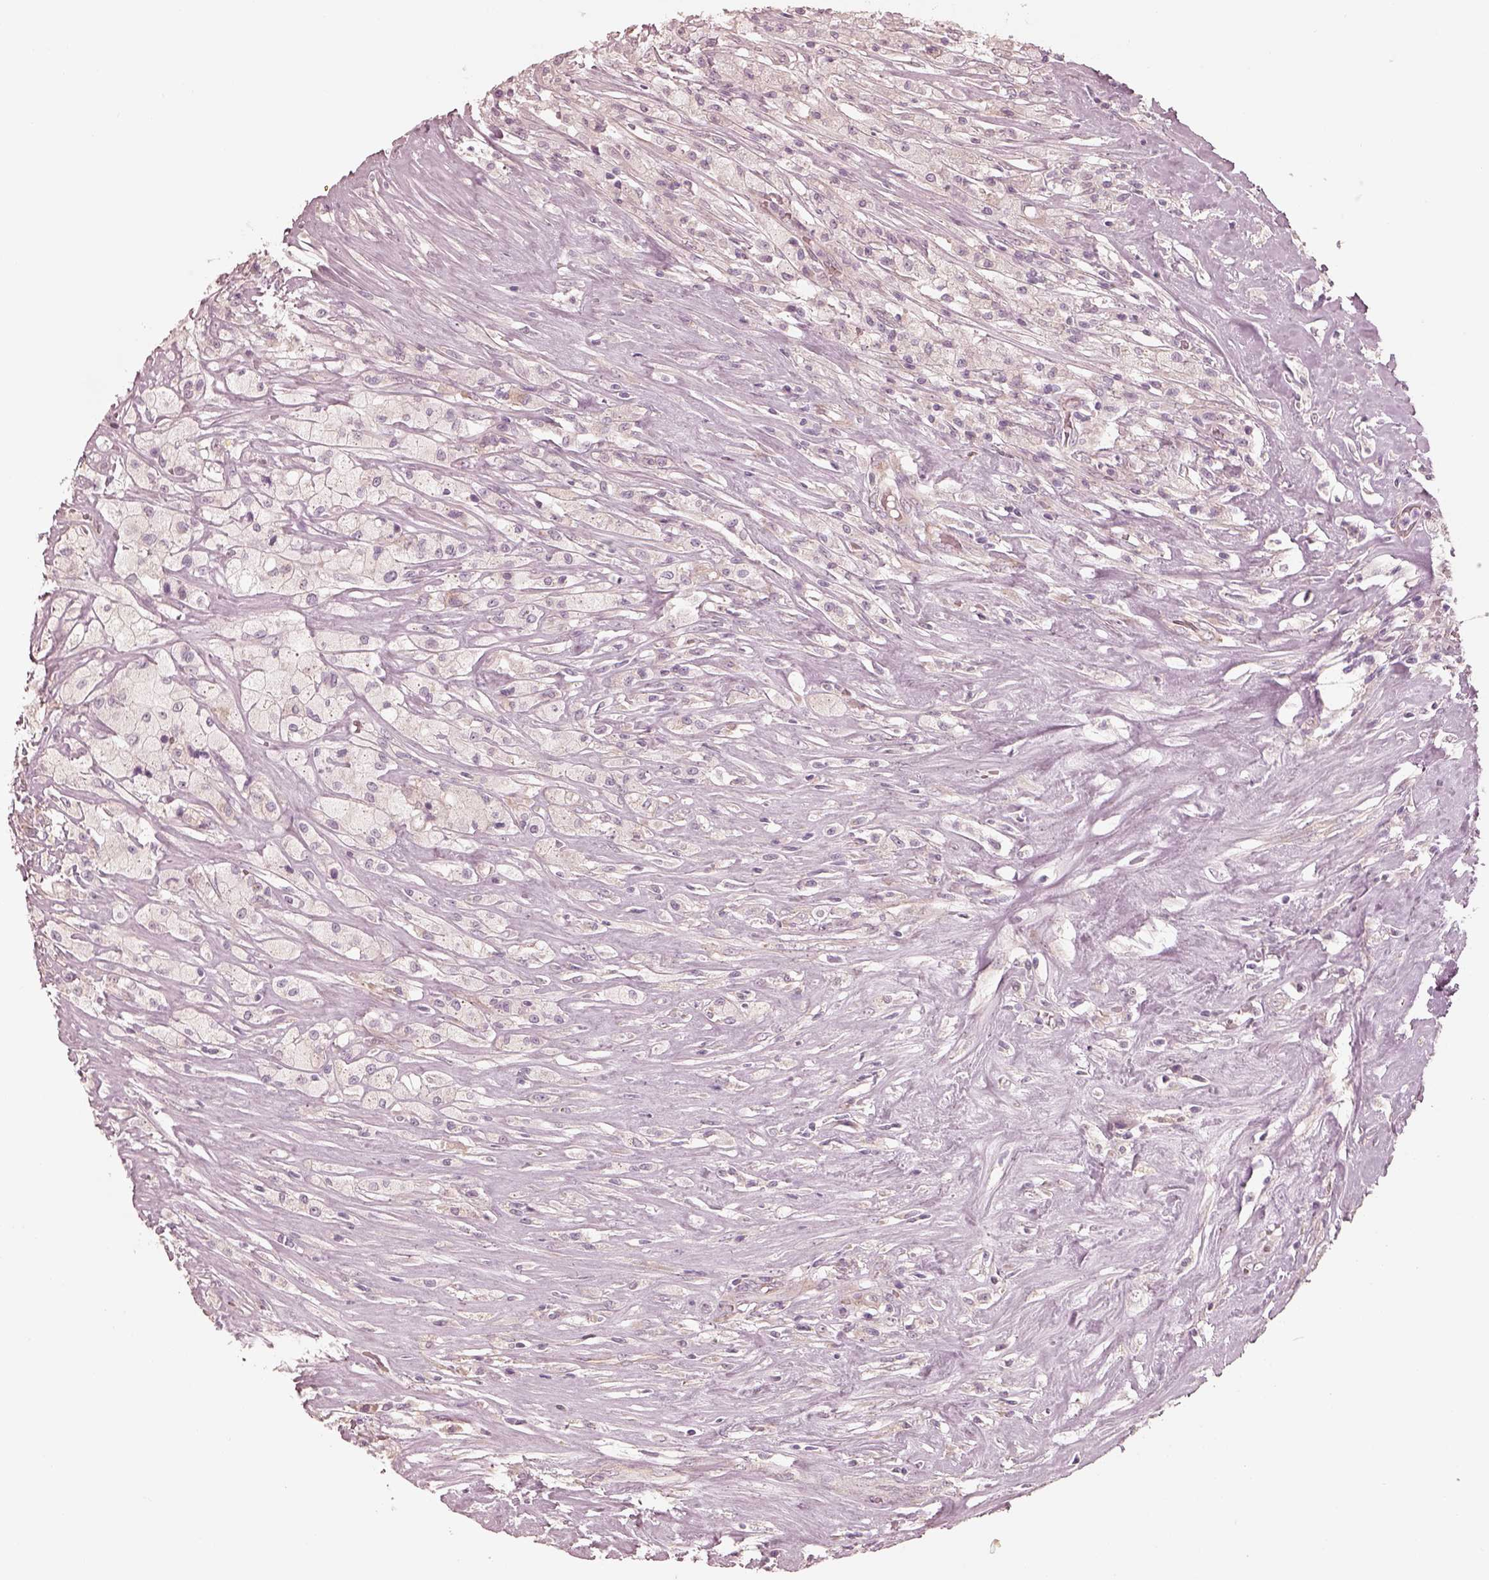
{"staining": {"intensity": "negative", "quantity": "none", "location": "none"}, "tissue": "testis cancer", "cell_type": "Tumor cells", "image_type": "cancer", "snomed": [{"axis": "morphology", "description": "Necrosis, NOS"}, {"axis": "morphology", "description": "Carcinoma, Embryonal, NOS"}, {"axis": "topography", "description": "Testis"}], "caption": "Immunohistochemistry (IHC) of human testis cancer (embryonal carcinoma) shows no staining in tumor cells.", "gene": "RAB3C", "patient": {"sex": "male", "age": 19}}